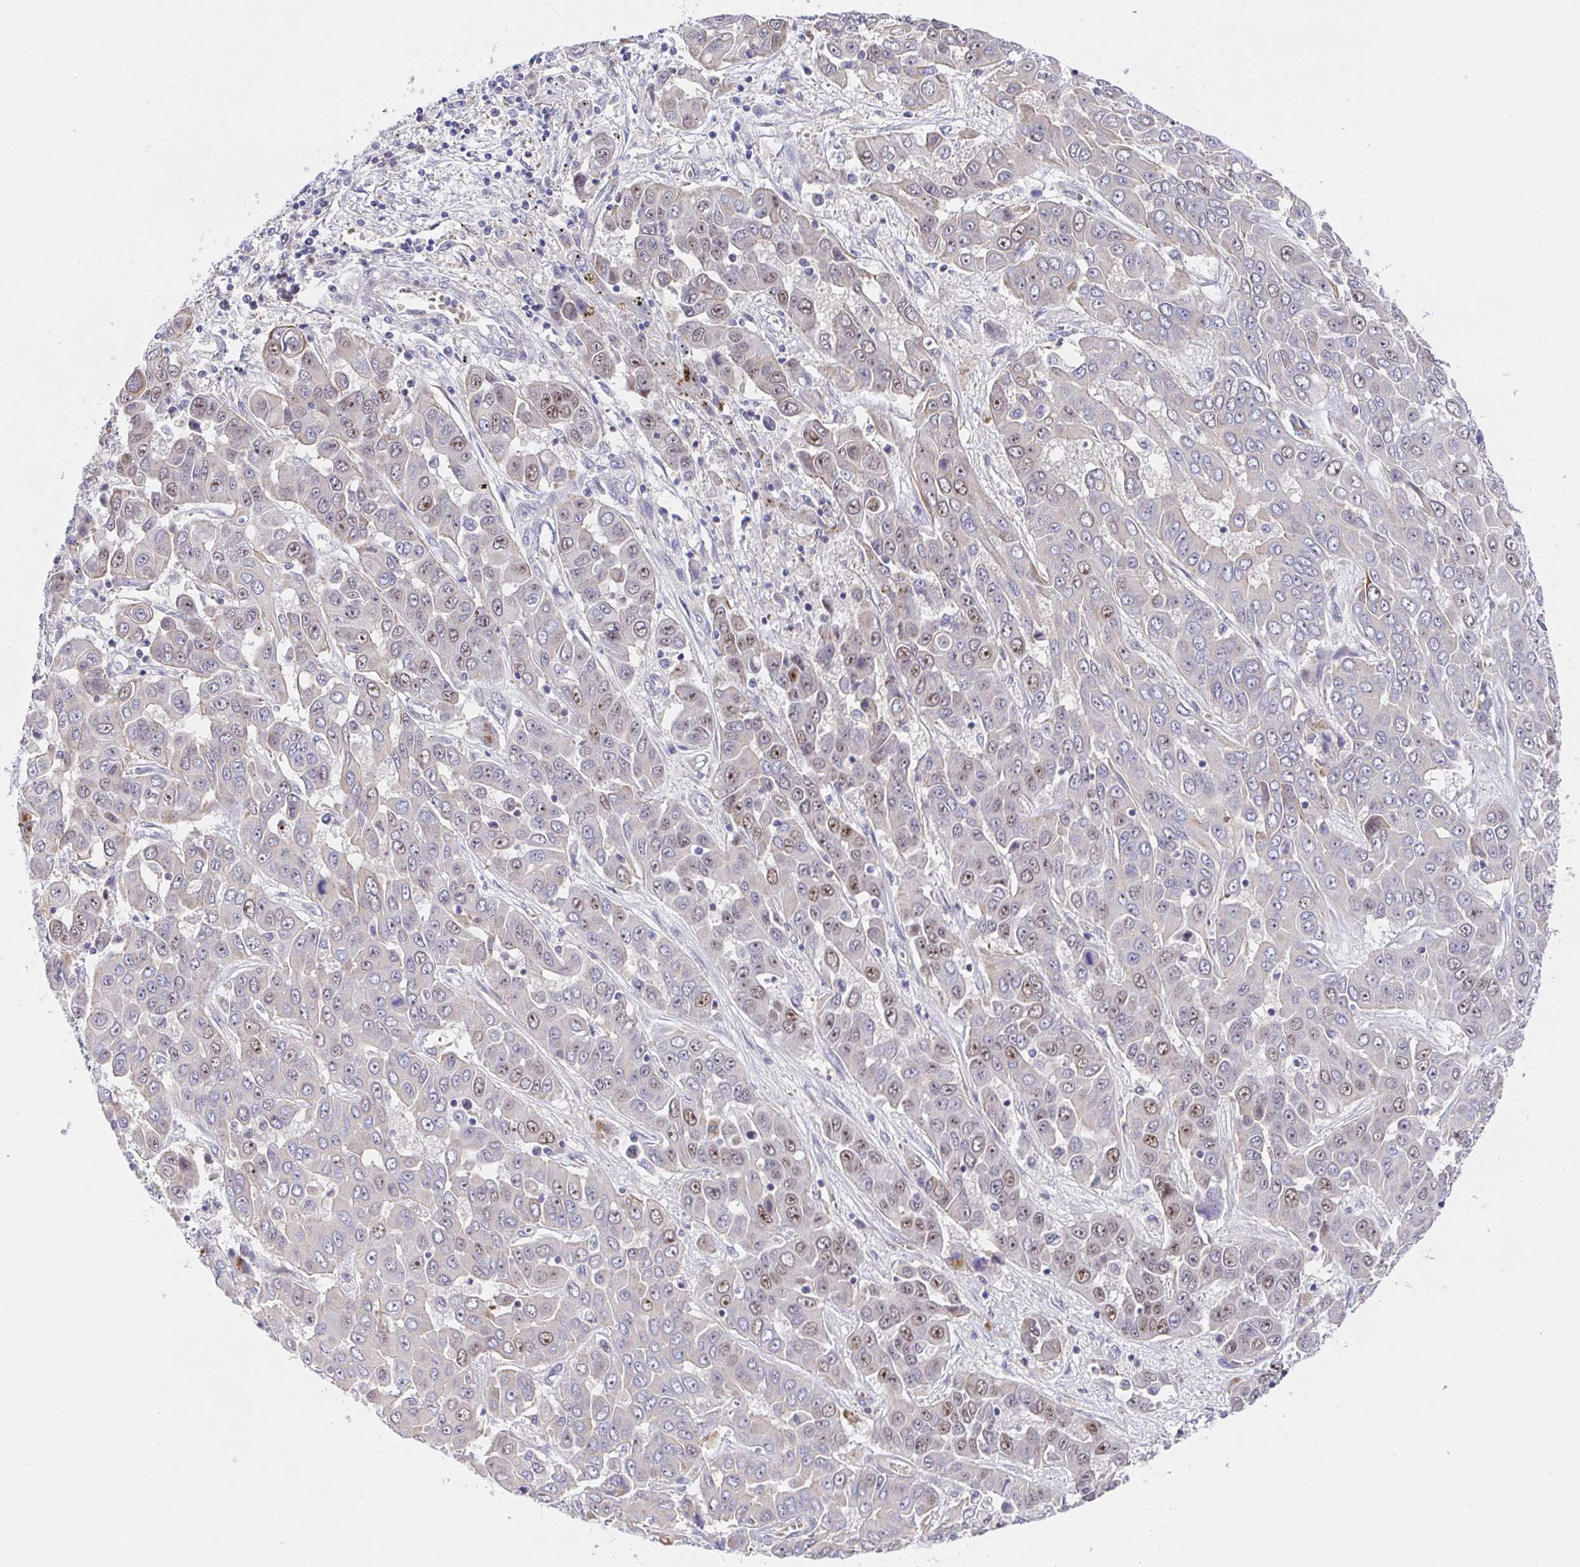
{"staining": {"intensity": "moderate", "quantity": "25%-75%", "location": "nuclear"}, "tissue": "liver cancer", "cell_type": "Tumor cells", "image_type": "cancer", "snomed": [{"axis": "morphology", "description": "Cholangiocarcinoma"}, {"axis": "topography", "description": "Liver"}], "caption": "Immunohistochemical staining of human liver cancer displays moderate nuclear protein staining in approximately 25%-75% of tumor cells. Nuclei are stained in blue.", "gene": "TIMELESS", "patient": {"sex": "female", "age": 52}}